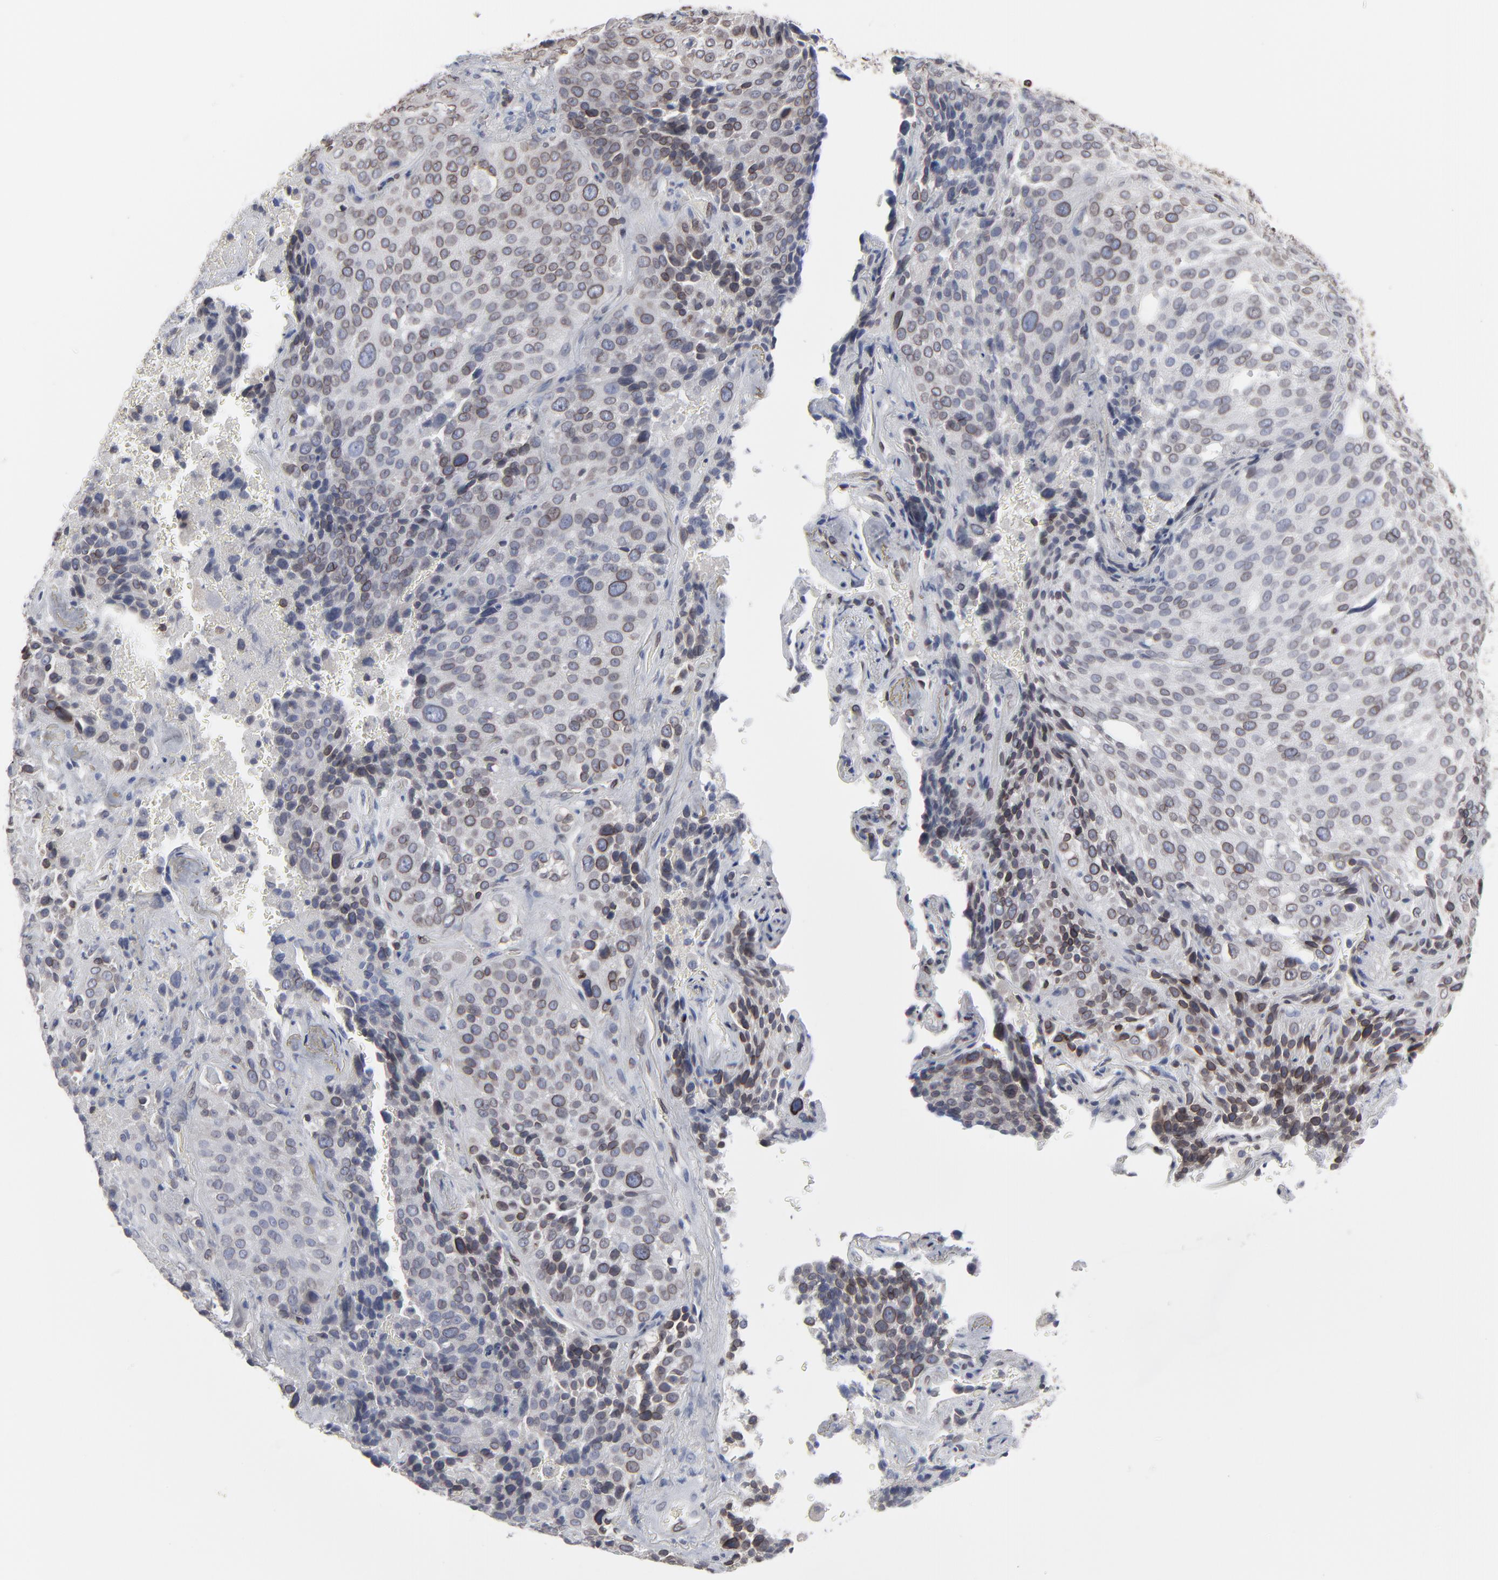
{"staining": {"intensity": "moderate", "quantity": "25%-75%", "location": "cytoplasmic/membranous,nuclear"}, "tissue": "lung cancer", "cell_type": "Tumor cells", "image_type": "cancer", "snomed": [{"axis": "morphology", "description": "Squamous cell carcinoma, NOS"}, {"axis": "topography", "description": "Lung"}], "caption": "IHC micrograph of human lung cancer (squamous cell carcinoma) stained for a protein (brown), which exhibits medium levels of moderate cytoplasmic/membranous and nuclear positivity in approximately 25%-75% of tumor cells.", "gene": "SYNE2", "patient": {"sex": "male", "age": 54}}